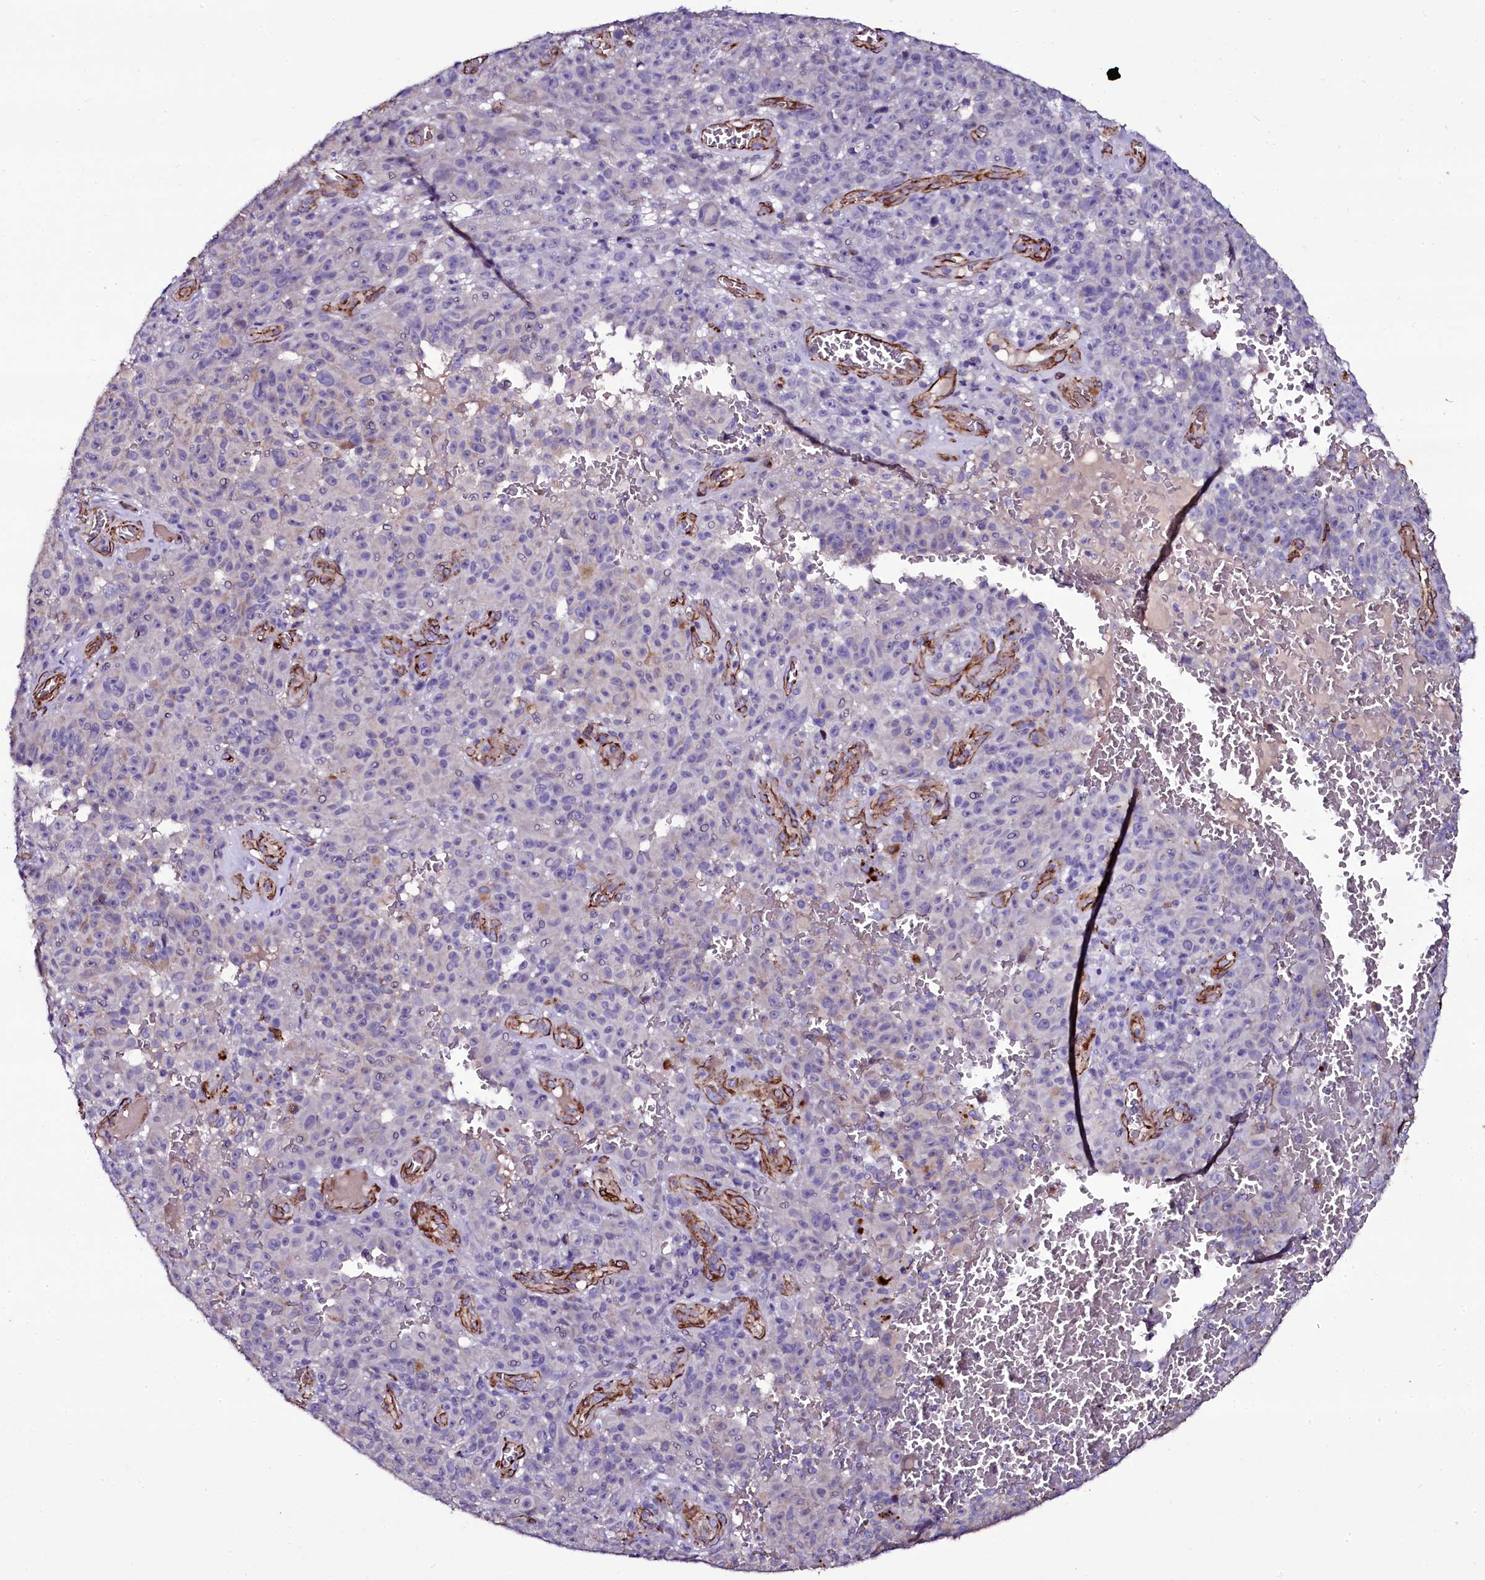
{"staining": {"intensity": "negative", "quantity": "none", "location": "none"}, "tissue": "melanoma", "cell_type": "Tumor cells", "image_type": "cancer", "snomed": [{"axis": "morphology", "description": "Malignant melanoma, NOS"}, {"axis": "topography", "description": "Skin"}], "caption": "A high-resolution micrograph shows IHC staining of melanoma, which reveals no significant expression in tumor cells.", "gene": "MEX3C", "patient": {"sex": "female", "age": 82}}